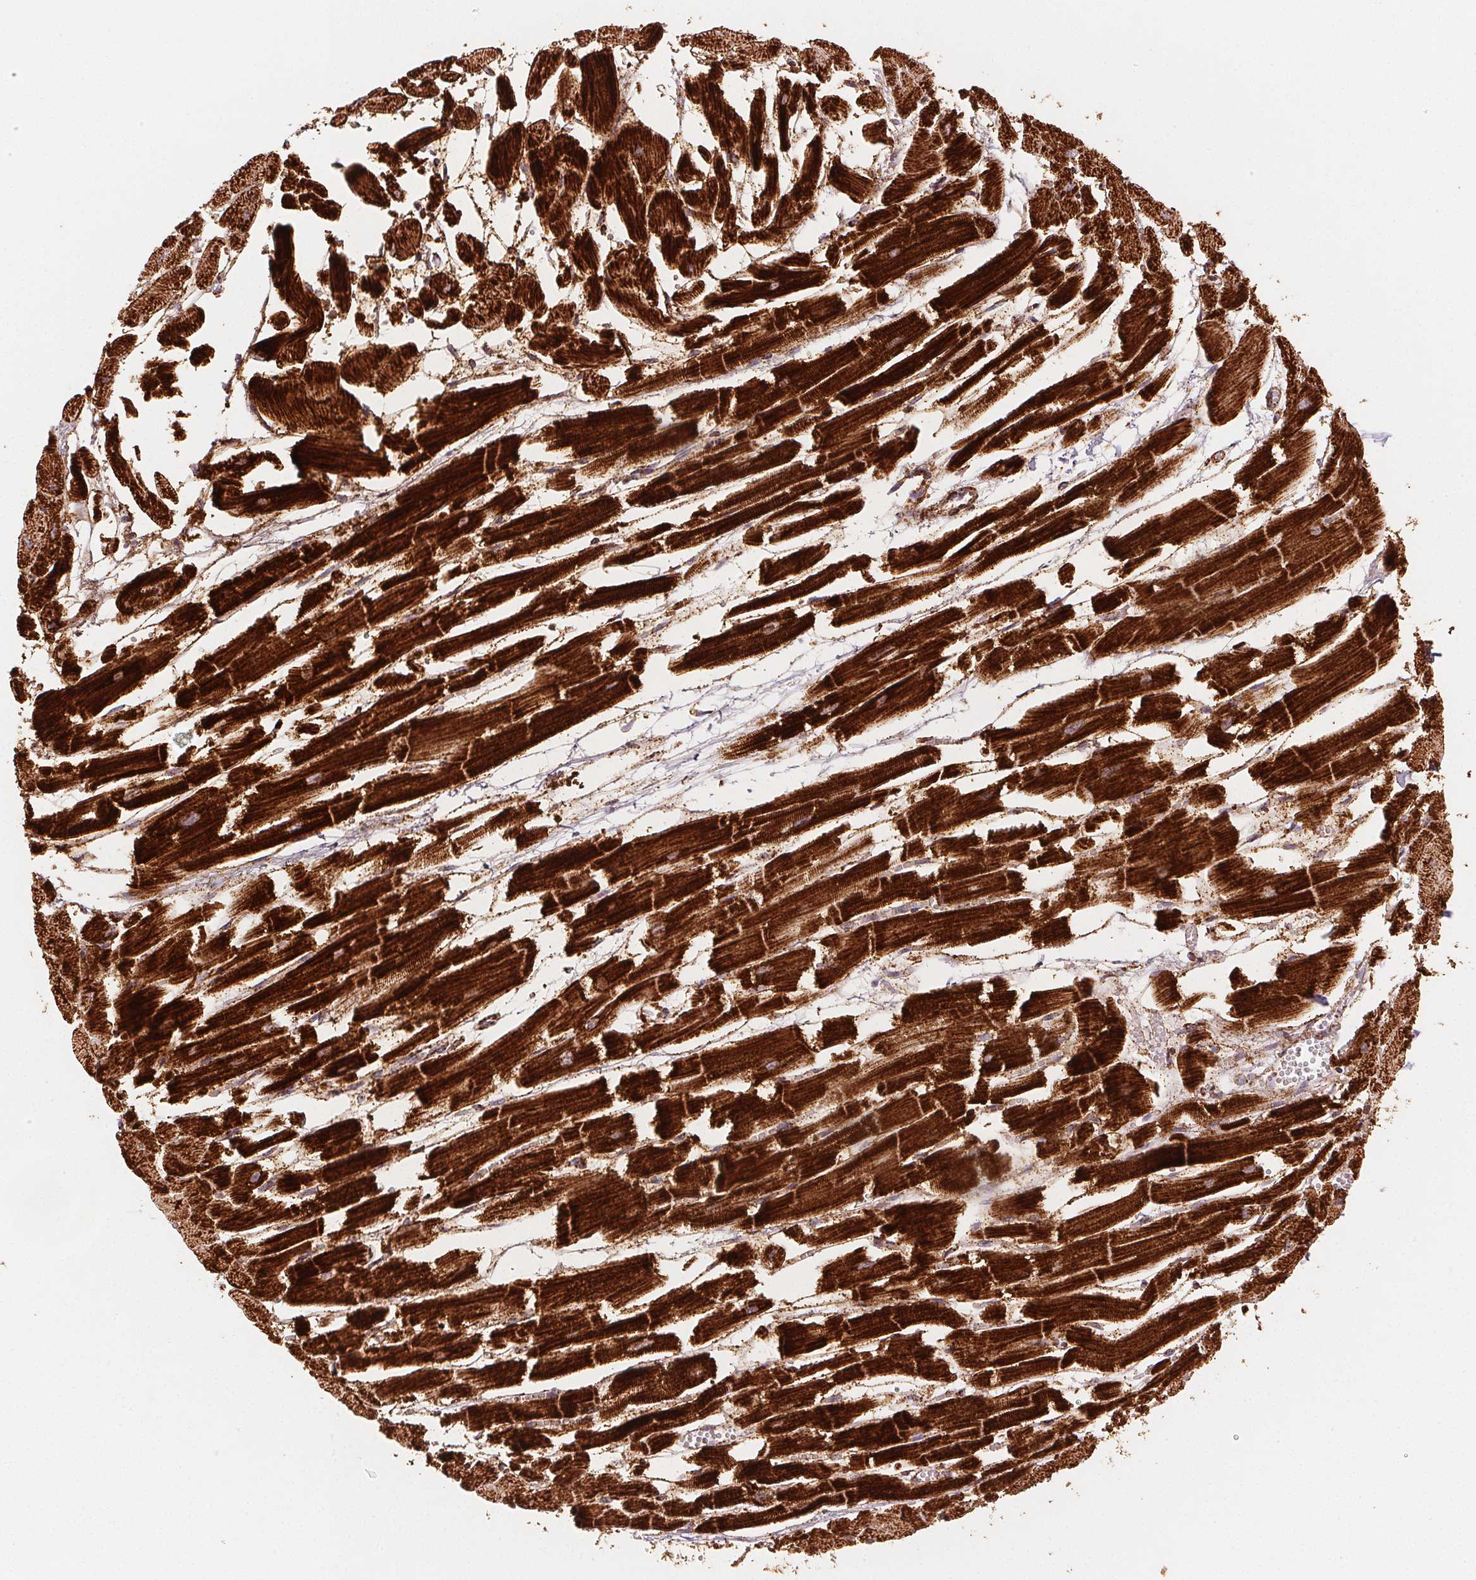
{"staining": {"intensity": "strong", "quantity": ">75%", "location": "cytoplasmic/membranous"}, "tissue": "heart muscle", "cell_type": "Cardiomyocytes", "image_type": "normal", "snomed": [{"axis": "morphology", "description": "Normal tissue, NOS"}, {"axis": "topography", "description": "Heart"}], "caption": "Immunohistochemistry (IHC) (DAB (3,3'-diaminobenzidine)) staining of normal human heart muscle exhibits strong cytoplasmic/membranous protein positivity in about >75% of cardiomyocytes. (Brightfield microscopy of DAB IHC at high magnification).", "gene": "SDHB", "patient": {"sex": "female", "age": 52}}